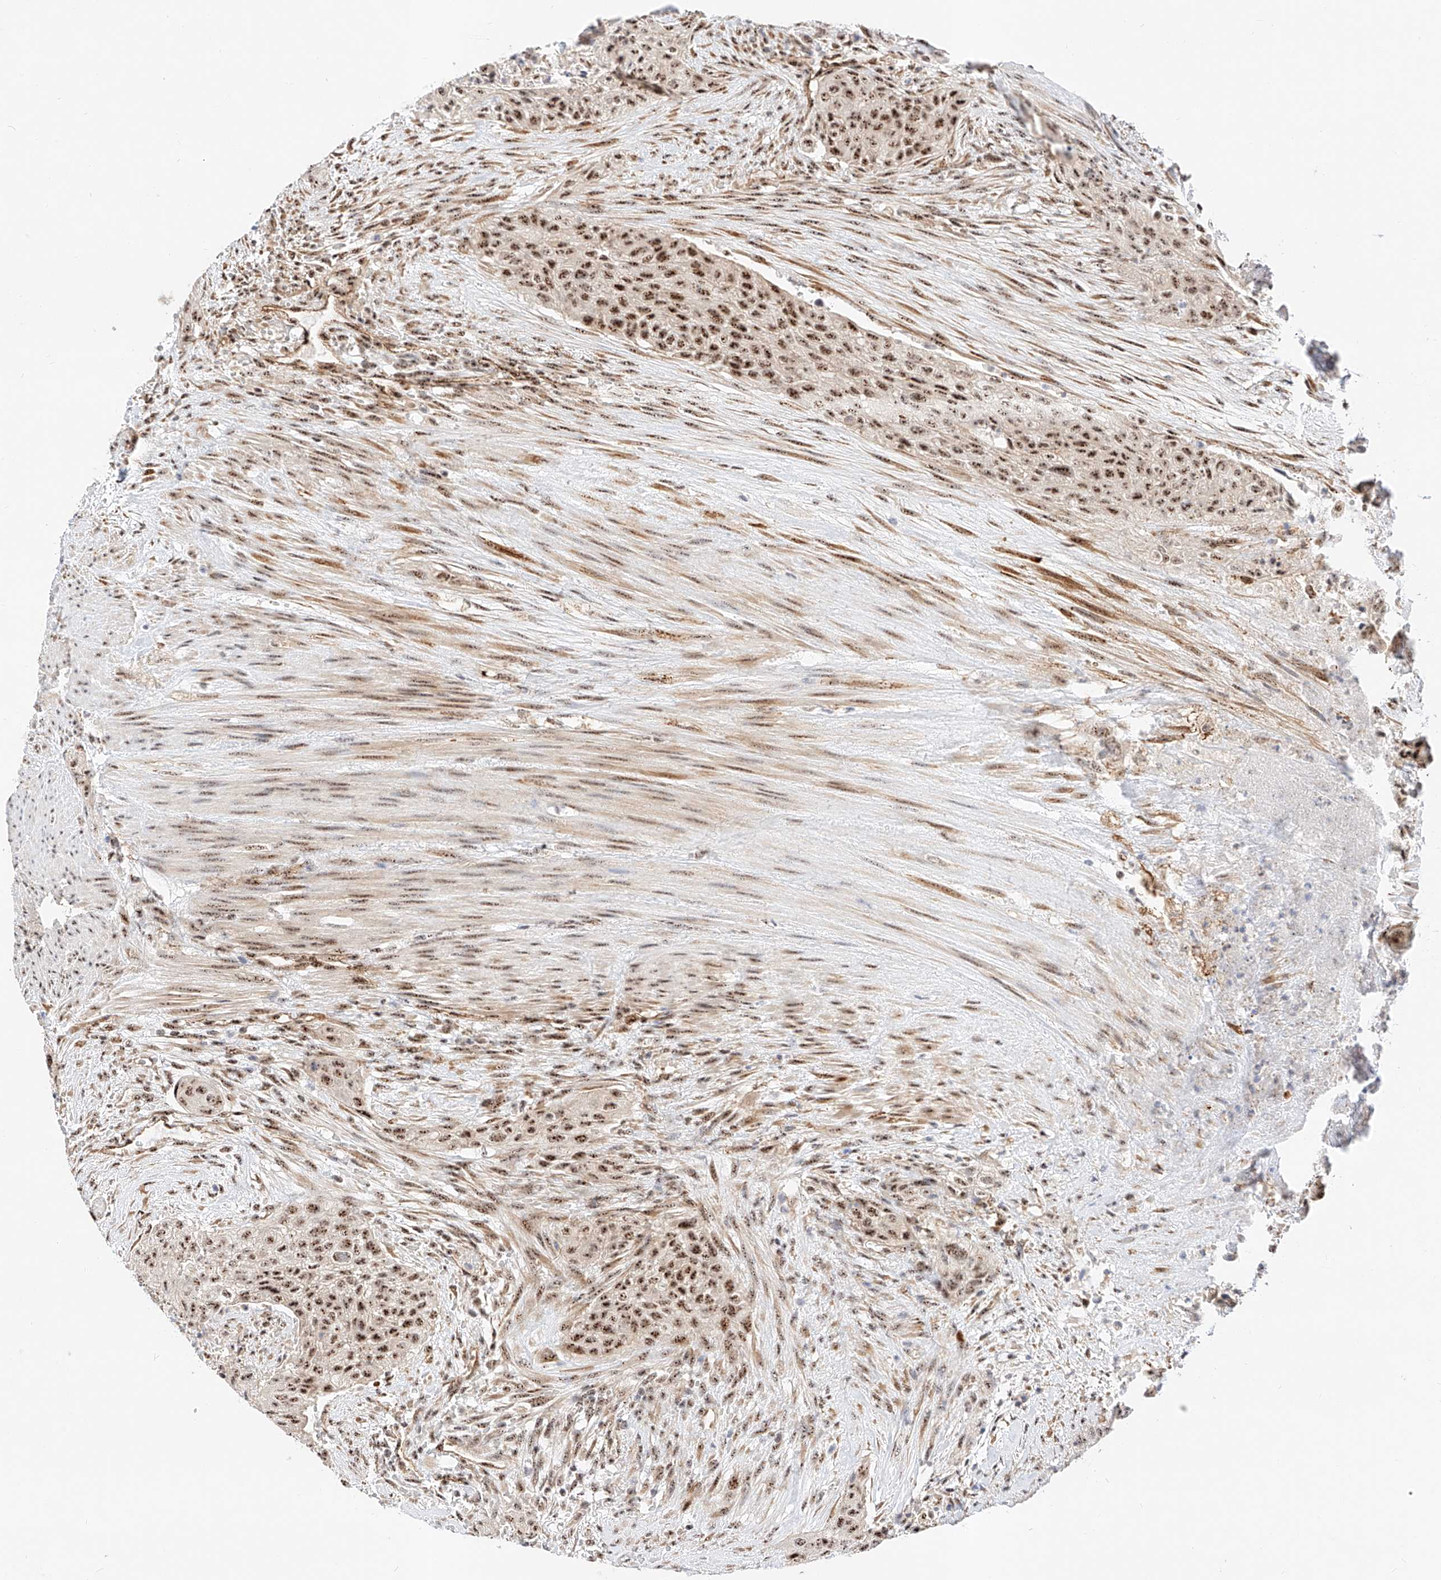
{"staining": {"intensity": "strong", "quantity": ">75%", "location": "nuclear"}, "tissue": "urothelial cancer", "cell_type": "Tumor cells", "image_type": "cancer", "snomed": [{"axis": "morphology", "description": "Urothelial carcinoma, High grade"}, {"axis": "topography", "description": "Urinary bladder"}], "caption": "A brown stain shows strong nuclear staining of a protein in urothelial carcinoma (high-grade) tumor cells. (IHC, brightfield microscopy, high magnification).", "gene": "ATXN7L2", "patient": {"sex": "male", "age": 35}}